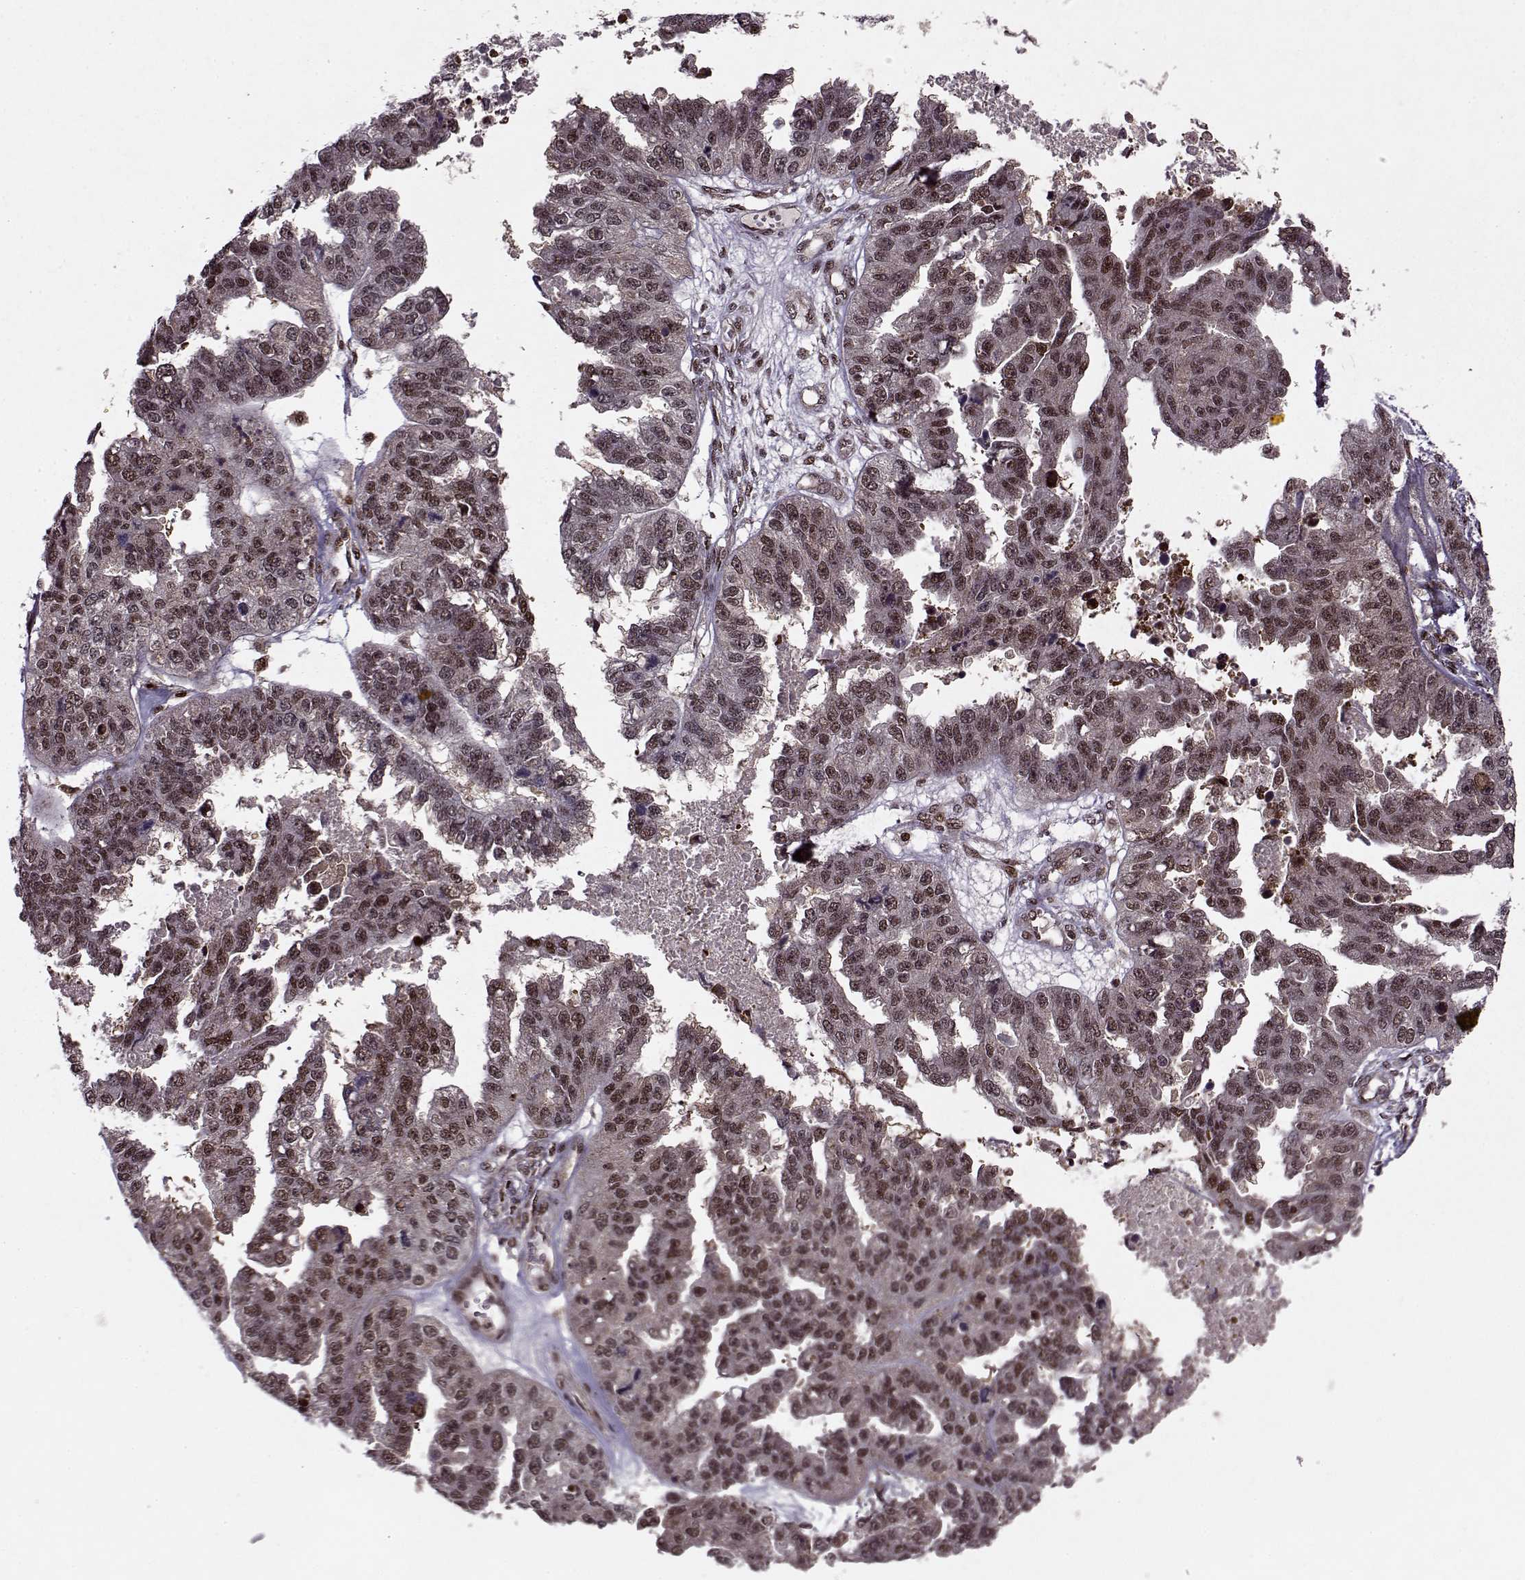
{"staining": {"intensity": "weak", "quantity": ">75%", "location": "nuclear"}, "tissue": "ovarian cancer", "cell_type": "Tumor cells", "image_type": "cancer", "snomed": [{"axis": "morphology", "description": "Cystadenocarcinoma, serous, NOS"}, {"axis": "topography", "description": "Ovary"}], "caption": "Ovarian cancer (serous cystadenocarcinoma) was stained to show a protein in brown. There is low levels of weak nuclear expression in about >75% of tumor cells.", "gene": "PSMA7", "patient": {"sex": "female", "age": 58}}